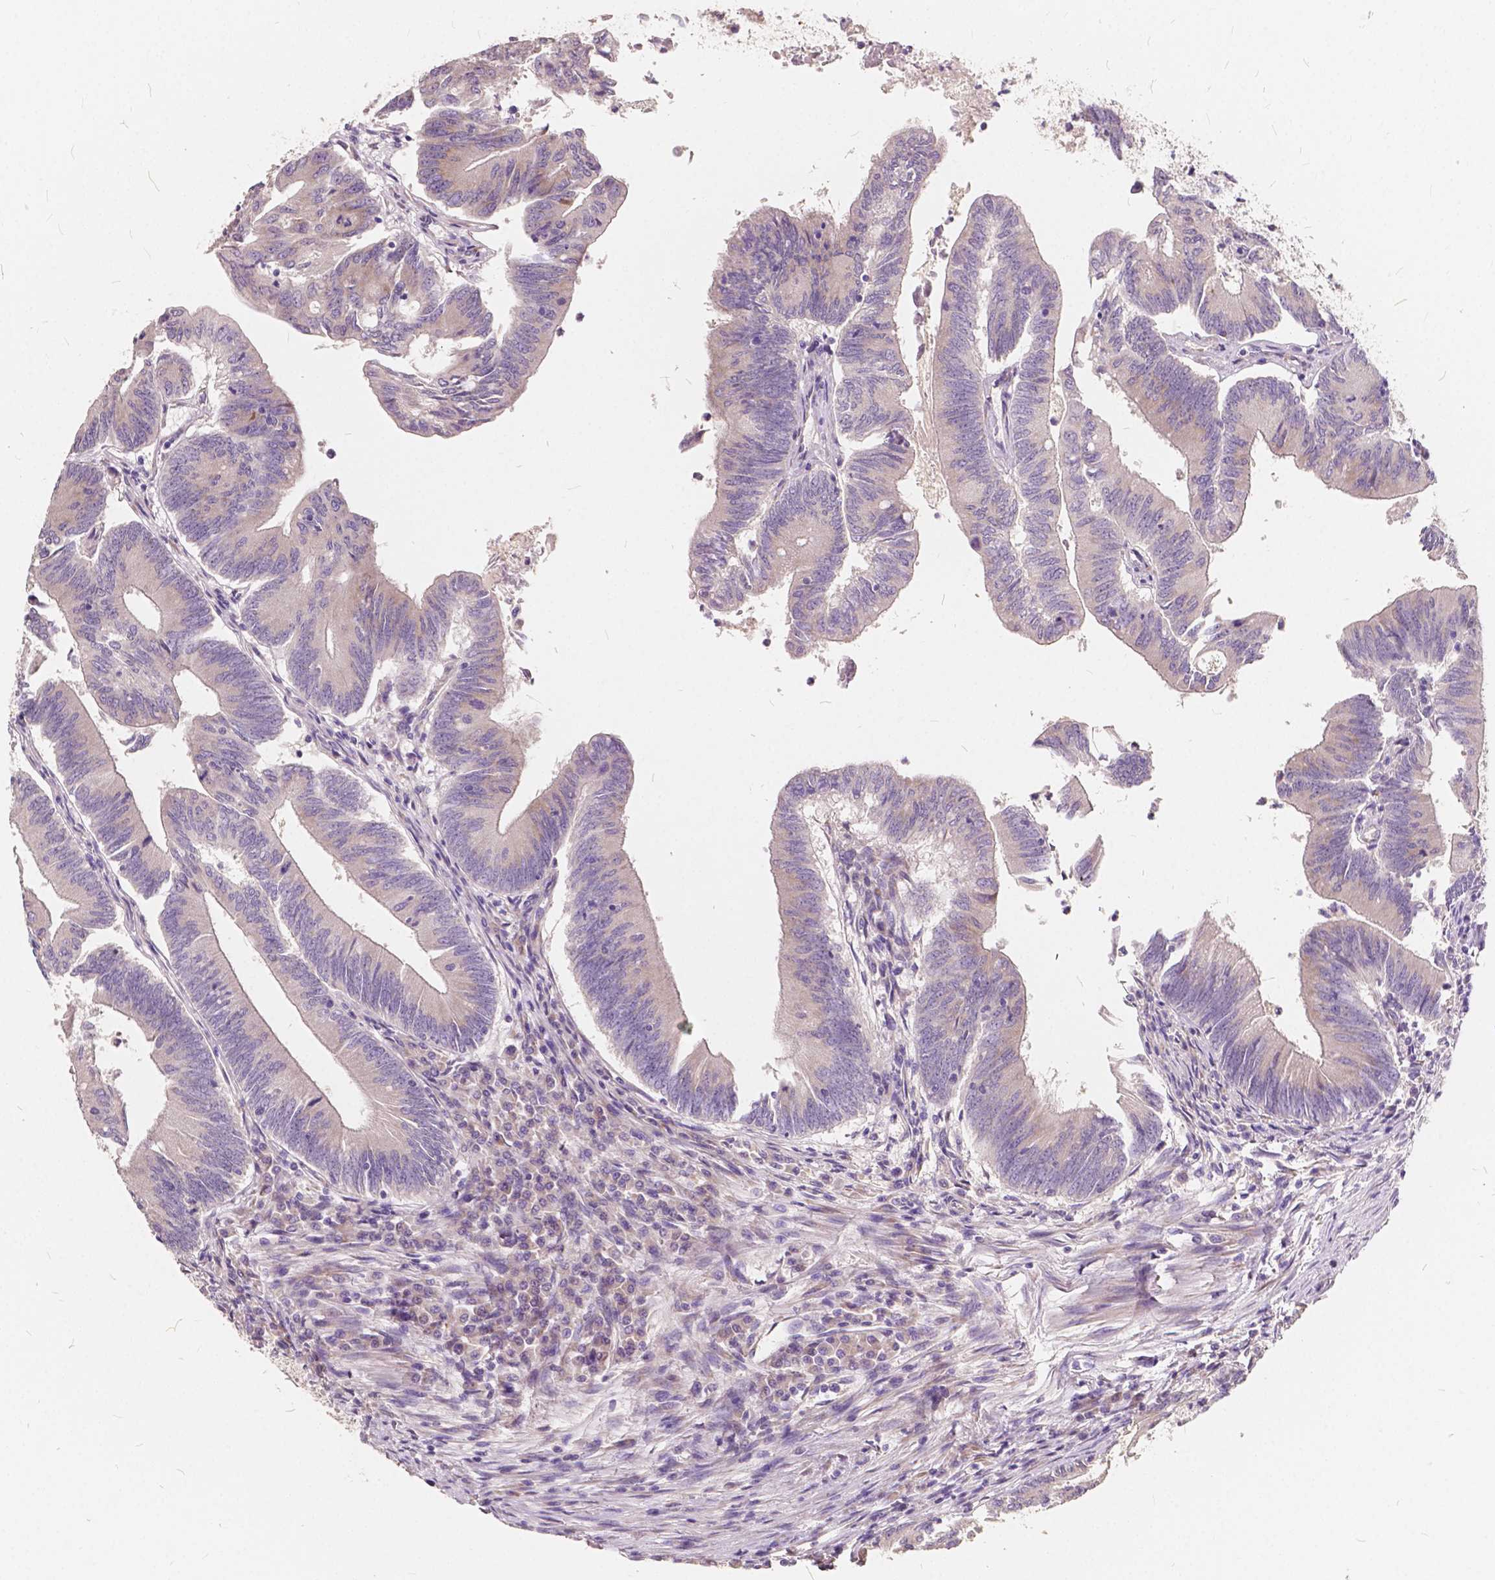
{"staining": {"intensity": "negative", "quantity": "none", "location": "none"}, "tissue": "colorectal cancer", "cell_type": "Tumor cells", "image_type": "cancer", "snomed": [{"axis": "morphology", "description": "Adenocarcinoma, NOS"}, {"axis": "topography", "description": "Colon"}], "caption": "A photomicrograph of human adenocarcinoma (colorectal) is negative for staining in tumor cells.", "gene": "SLC7A8", "patient": {"sex": "female", "age": 70}}